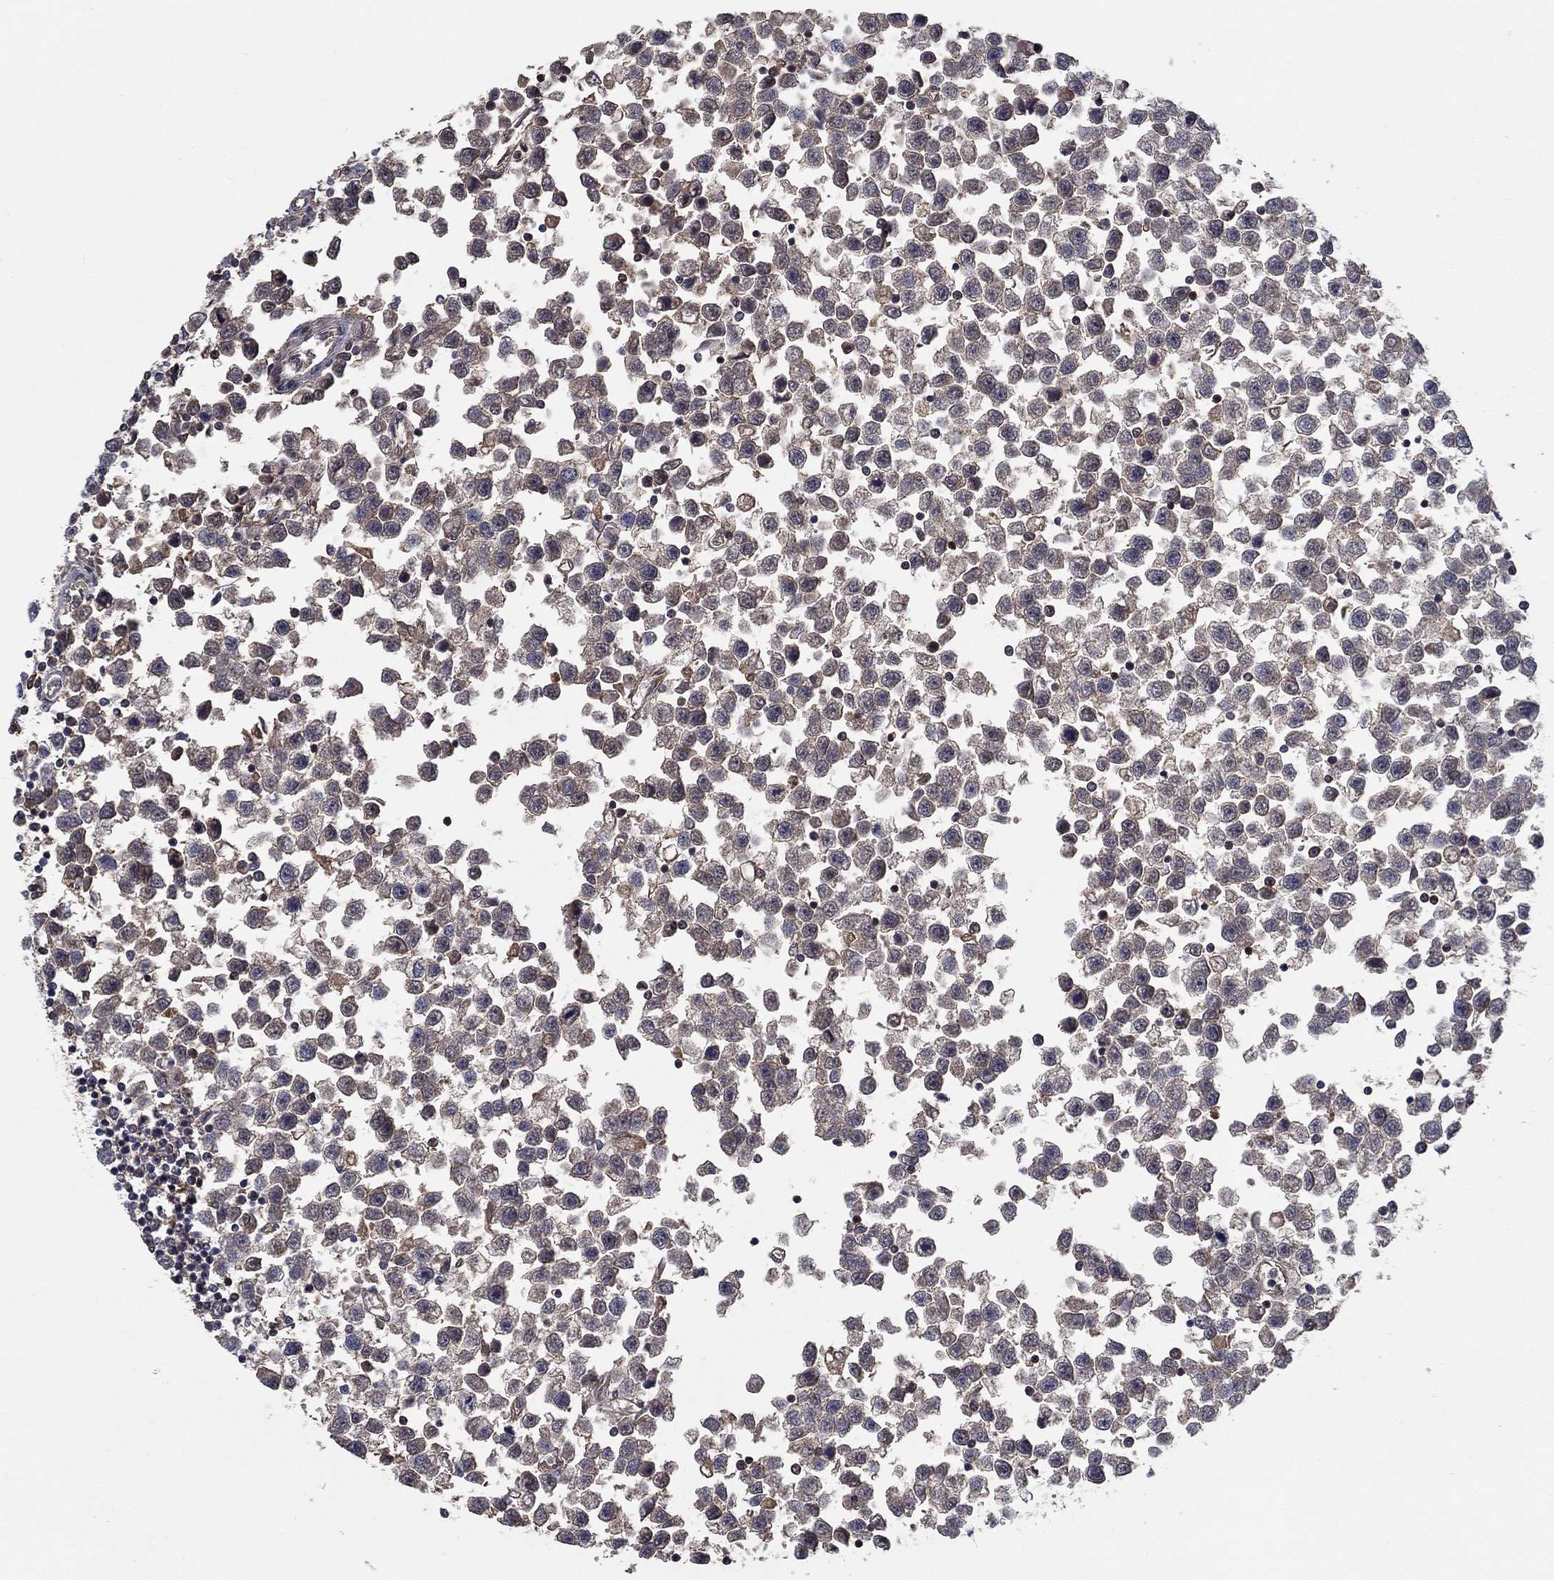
{"staining": {"intensity": "negative", "quantity": "none", "location": "none"}, "tissue": "testis cancer", "cell_type": "Tumor cells", "image_type": "cancer", "snomed": [{"axis": "morphology", "description": "Seminoma, NOS"}, {"axis": "topography", "description": "Testis"}], "caption": "Tumor cells are negative for brown protein staining in testis seminoma.", "gene": "AGFG2", "patient": {"sex": "male", "age": 34}}